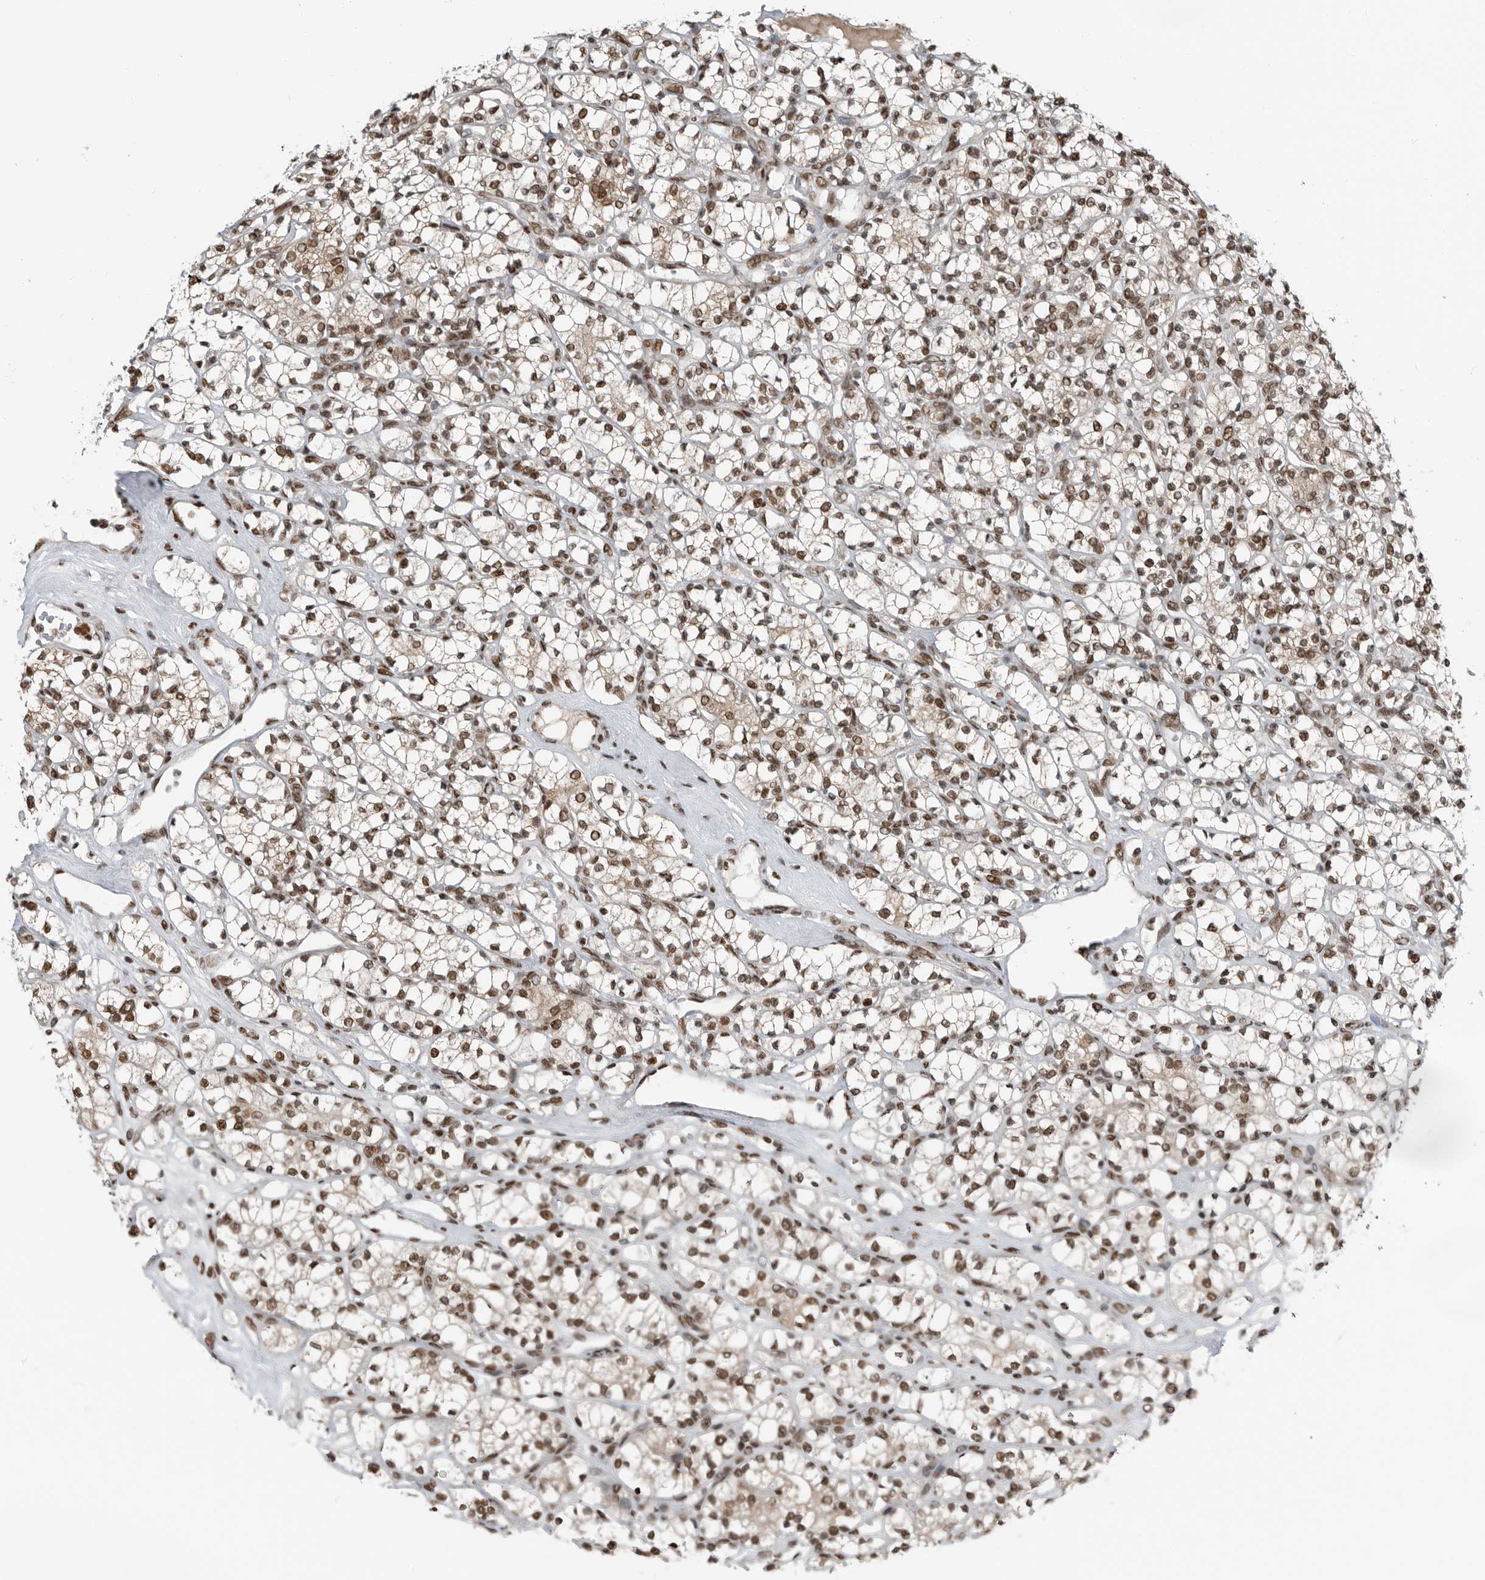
{"staining": {"intensity": "moderate", "quantity": ">75%", "location": "nuclear"}, "tissue": "renal cancer", "cell_type": "Tumor cells", "image_type": "cancer", "snomed": [{"axis": "morphology", "description": "Adenocarcinoma, NOS"}, {"axis": "topography", "description": "Kidney"}], "caption": "This is a photomicrograph of immunohistochemistry staining of renal cancer (adenocarcinoma), which shows moderate expression in the nuclear of tumor cells.", "gene": "BLZF1", "patient": {"sex": "male", "age": 77}}